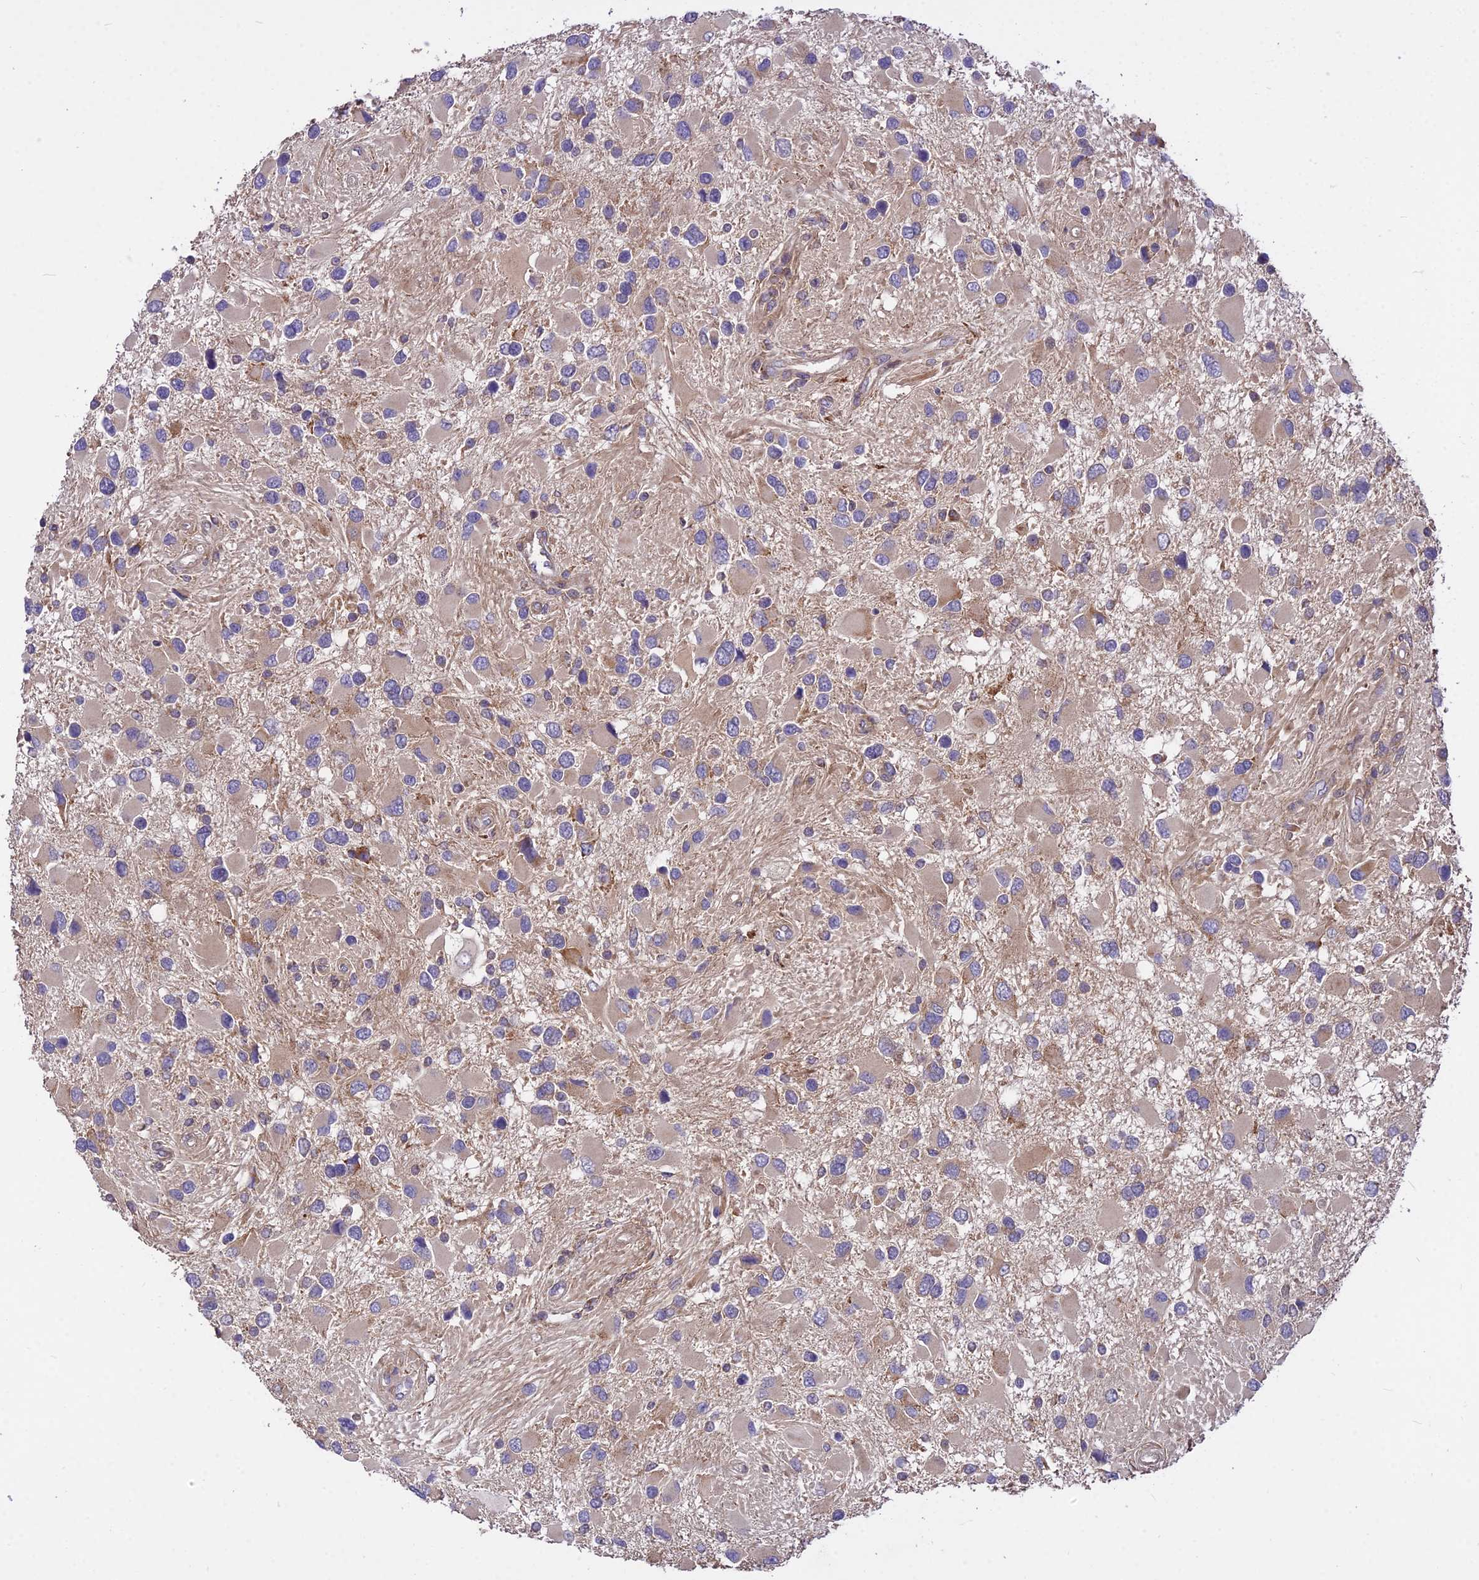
{"staining": {"intensity": "moderate", "quantity": "25%-75%", "location": "cytoplasmic/membranous"}, "tissue": "glioma", "cell_type": "Tumor cells", "image_type": "cancer", "snomed": [{"axis": "morphology", "description": "Glioma, malignant, High grade"}, {"axis": "topography", "description": "Brain"}], "caption": "A brown stain shows moderate cytoplasmic/membranous expression of a protein in human high-grade glioma (malignant) tumor cells.", "gene": "ROCK1", "patient": {"sex": "male", "age": 53}}